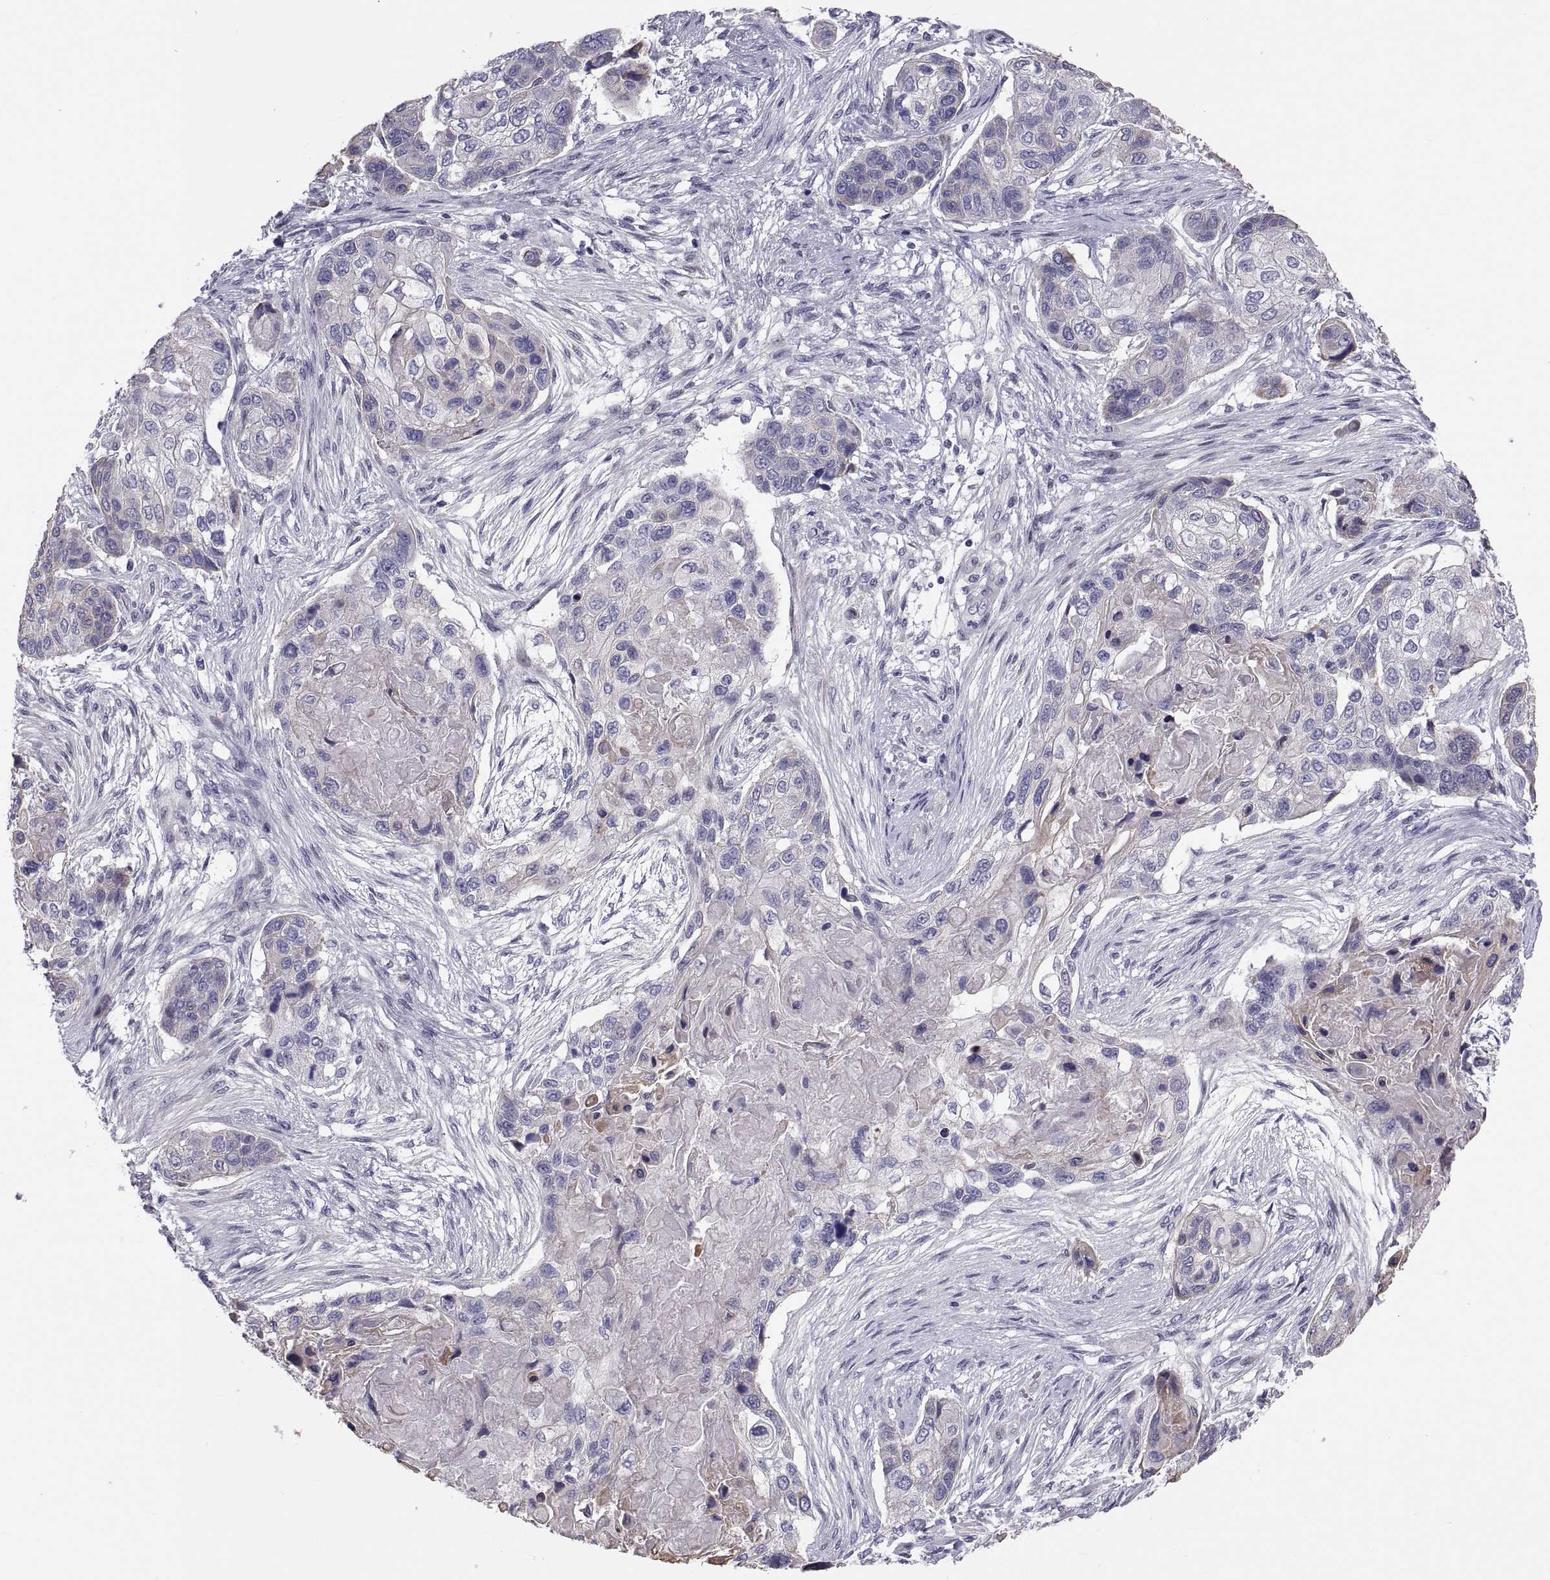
{"staining": {"intensity": "weak", "quantity": "<25%", "location": "cytoplasmic/membranous"}, "tissue": "lung cancer", "cell_type": "Tumor cells", "image_type": "cancer", "snomed": [{"axis": "morphology", "description": "Squamous cell carcinoma, NOS"}, {"axis": "topography", "description": "Lung"}], "caption": "This is a image of IHC staining of lung squamous cell carcinoma, which shows no positivity in tumor cells. (Stains: DAB (3,3'-diaminobenzidine) immunohistochemistry with hematoxylin counter stain, Microscopy: brightfield microscopy at high magnification).", "gene": "ANO1", "patient": {"sex": "male", "age": 69}}